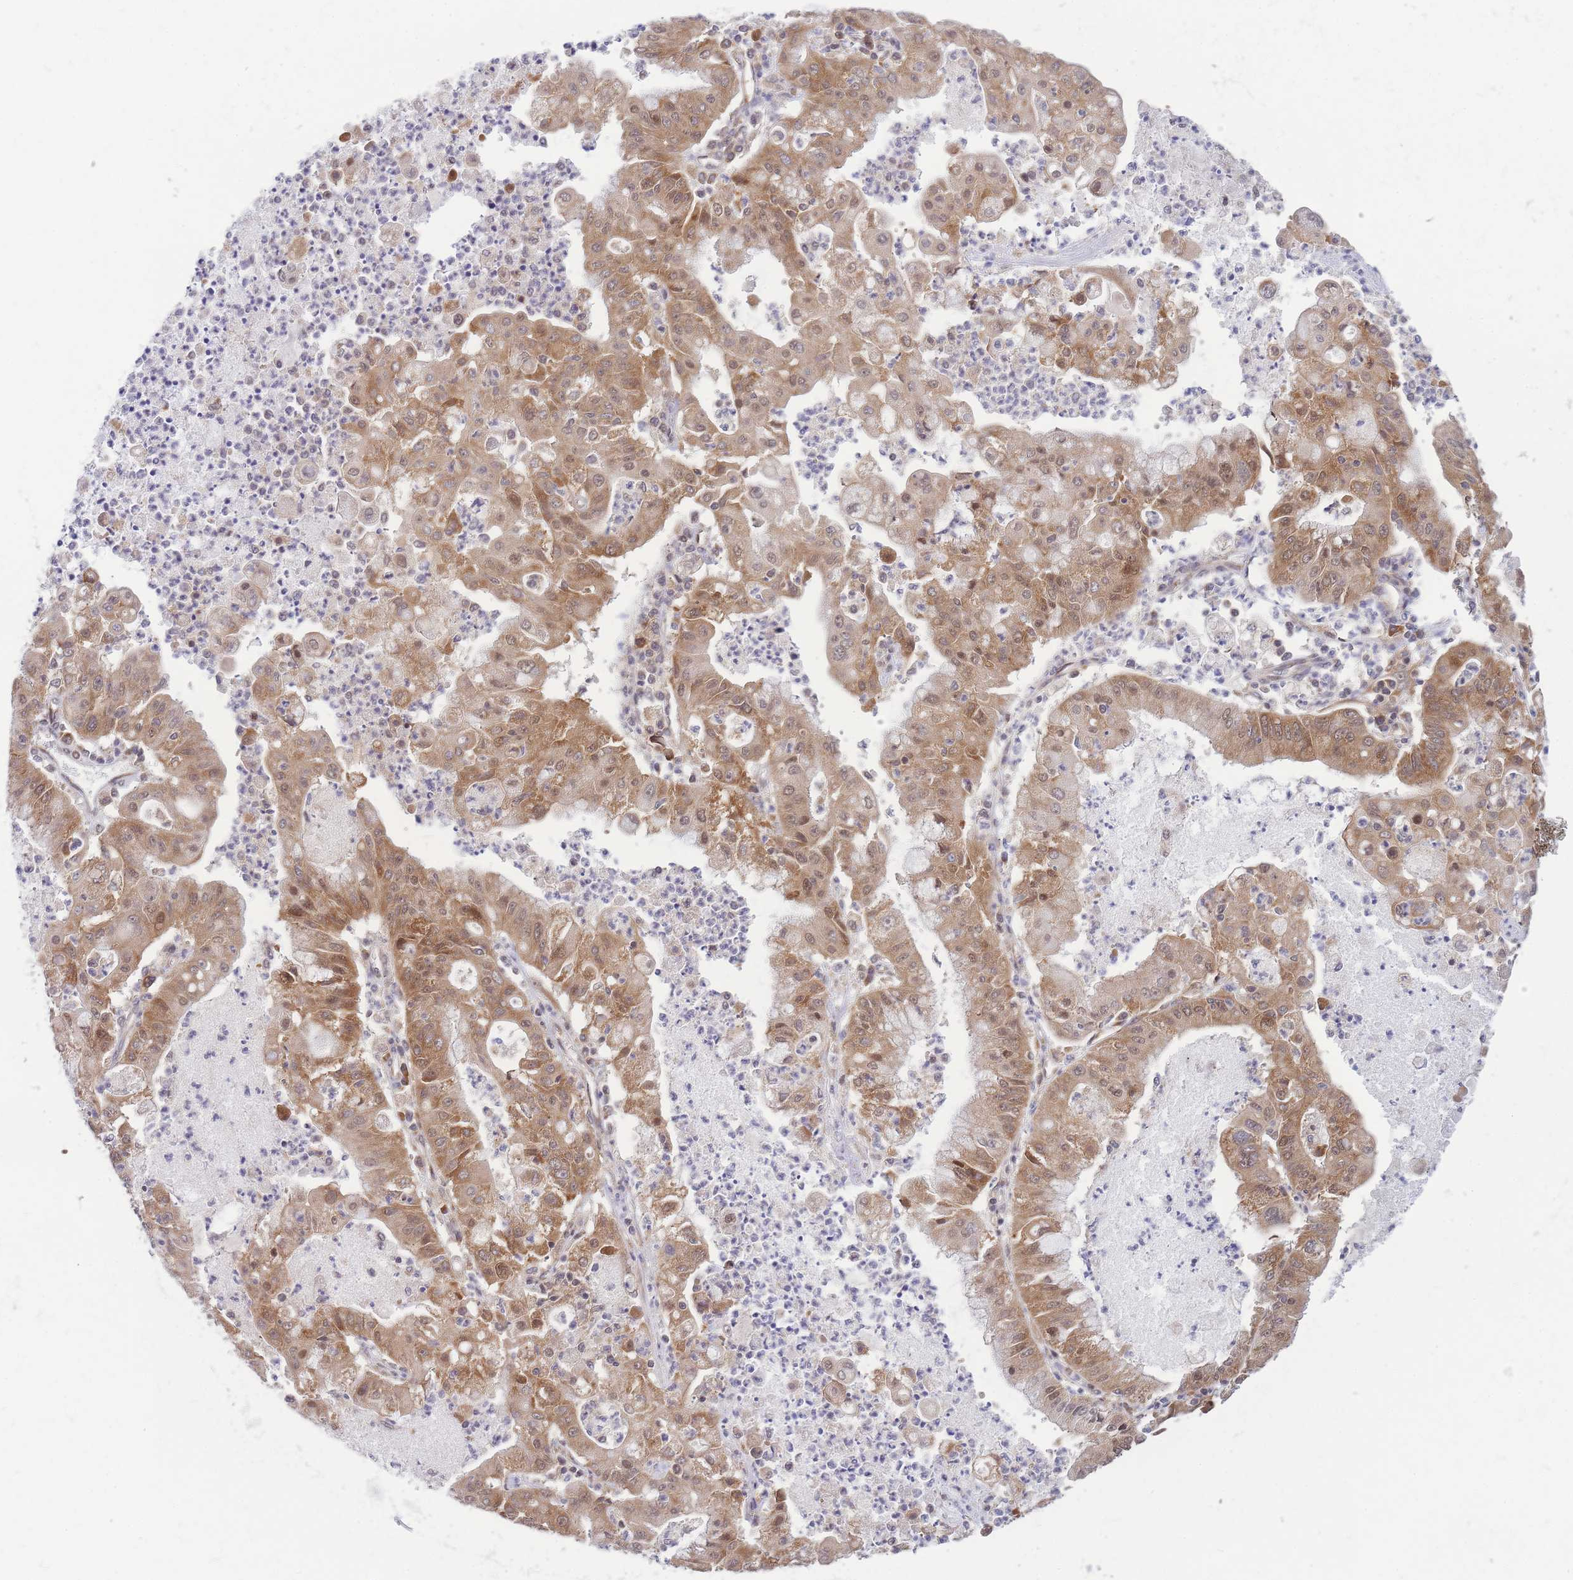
{"staining": {"intensity": "moderate", "quantity": ">75%", "location": "cytoplasmic/membranous"}, "tissue": "ovarian cancer", "cell_type": "Tumor cells", "image_type": "cancer", "snomed": [{"axis": "morphology", "description": "Cystadenocarcinoma, mucinous, NOS"}, {"axis": "topography", "description": "Ovary"}], "caption": "IHC of human mucinous cystadenocarcinoma (ovarian) exhibits medium levels of moderate cytoplasmic/membranous positivity in approximately >75% of tumor cells. Using DAB (3,3'-diaminobenzidine) (brown) and hematoxylin (blue) stains, captured at high magnification using brightfield microscopy.", "gene": "MRPL23", "patient": {"sex": "female", "age": 70}}